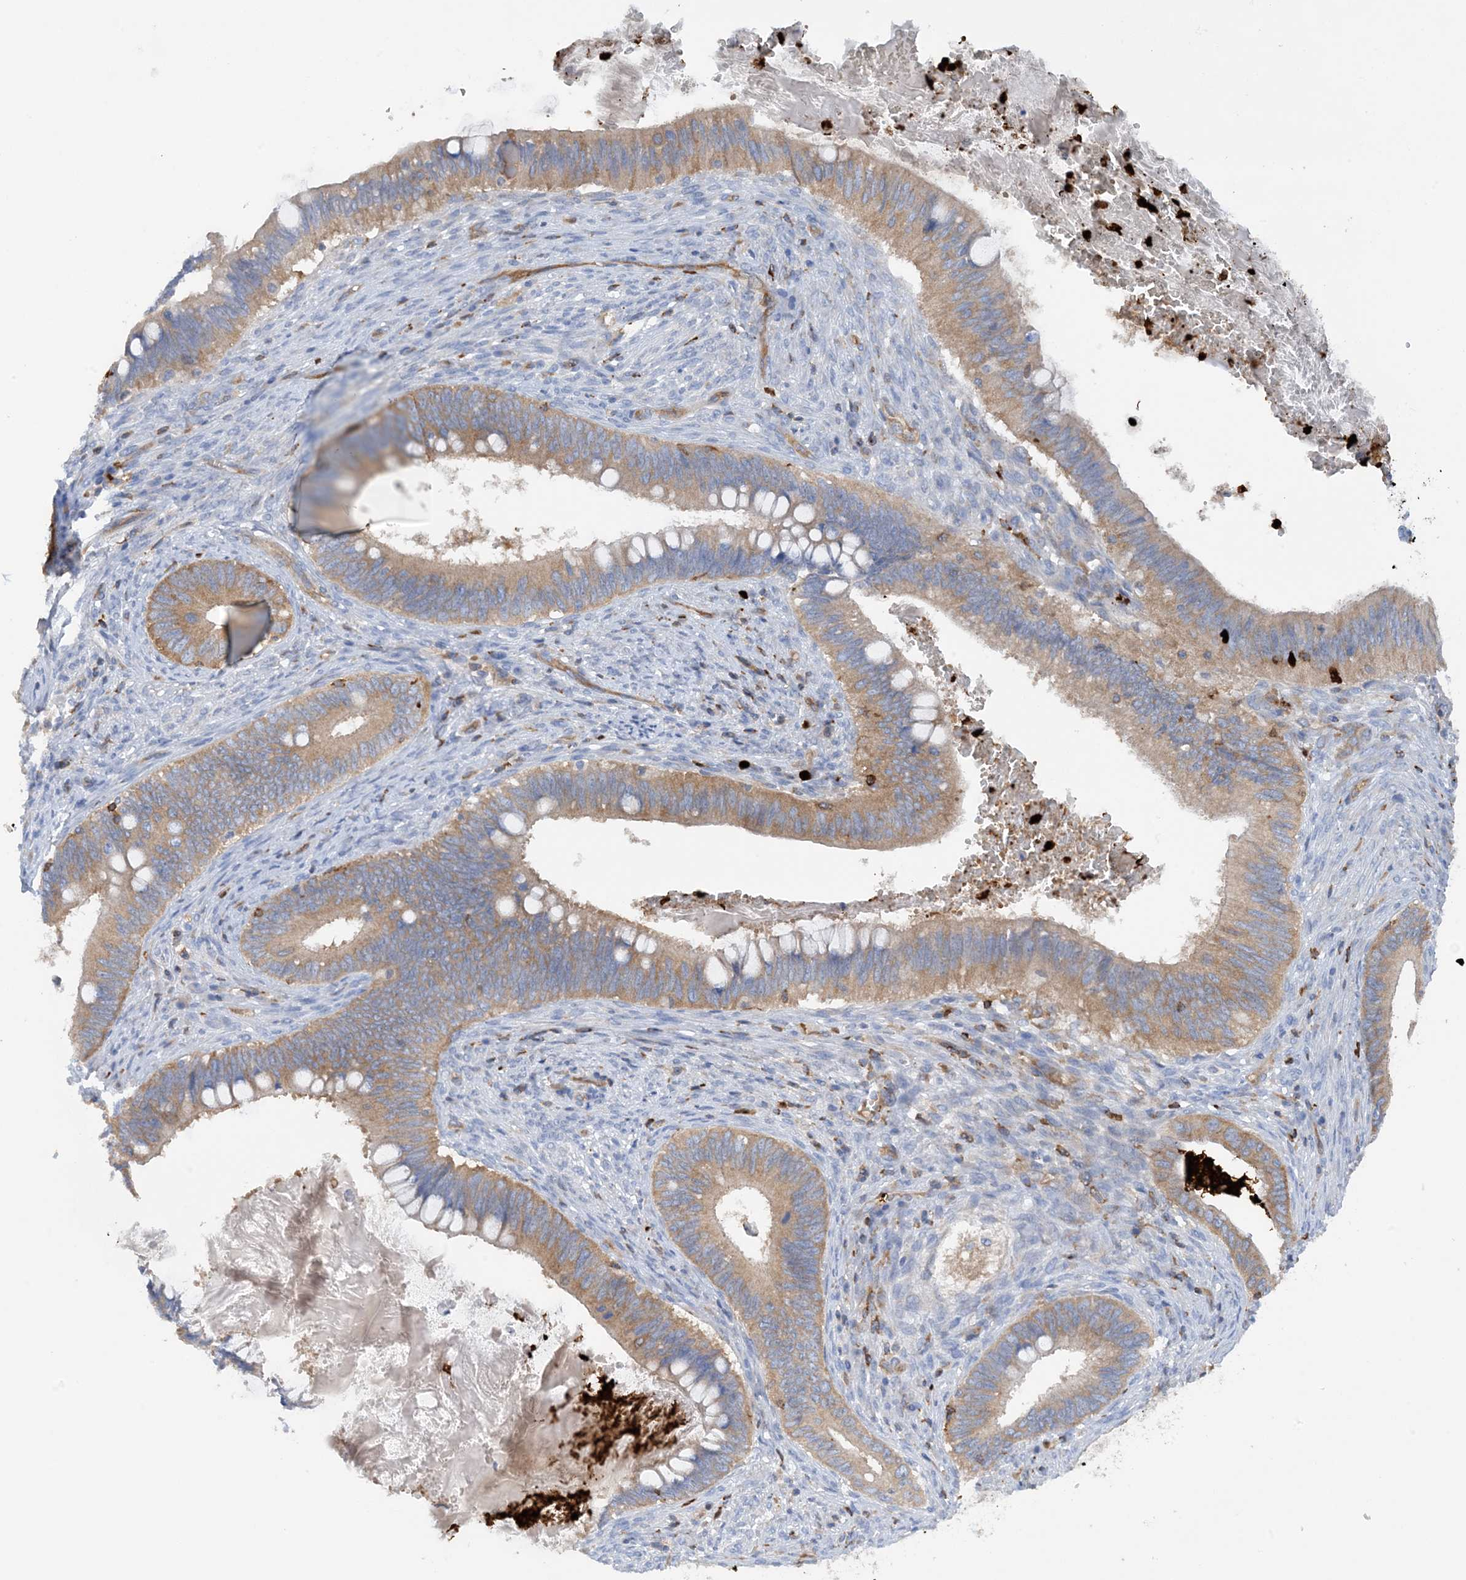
{"staining": {"intensity": "weak", "quantity": ">75%", "location": "cytoplasmic/membranous"}, "tissue": "cervical cancer", "cell_type": "Tumor cells", "image_type": "cancer", "snomed": [{"axis": "morphology", "description": "Adenocarcinoma, NOS"}, {"axis": "topography", "description": "Cervix"}], "caption": "Human cervical cancer (adenocarcinoma) stained for a protein (brown) demonstrates weak cytoplasmic/membranous positive expression in approximately >75% of tumor cells.", "gene": "PHACTR2", "patient": {"sex": "female", "age": 42}}